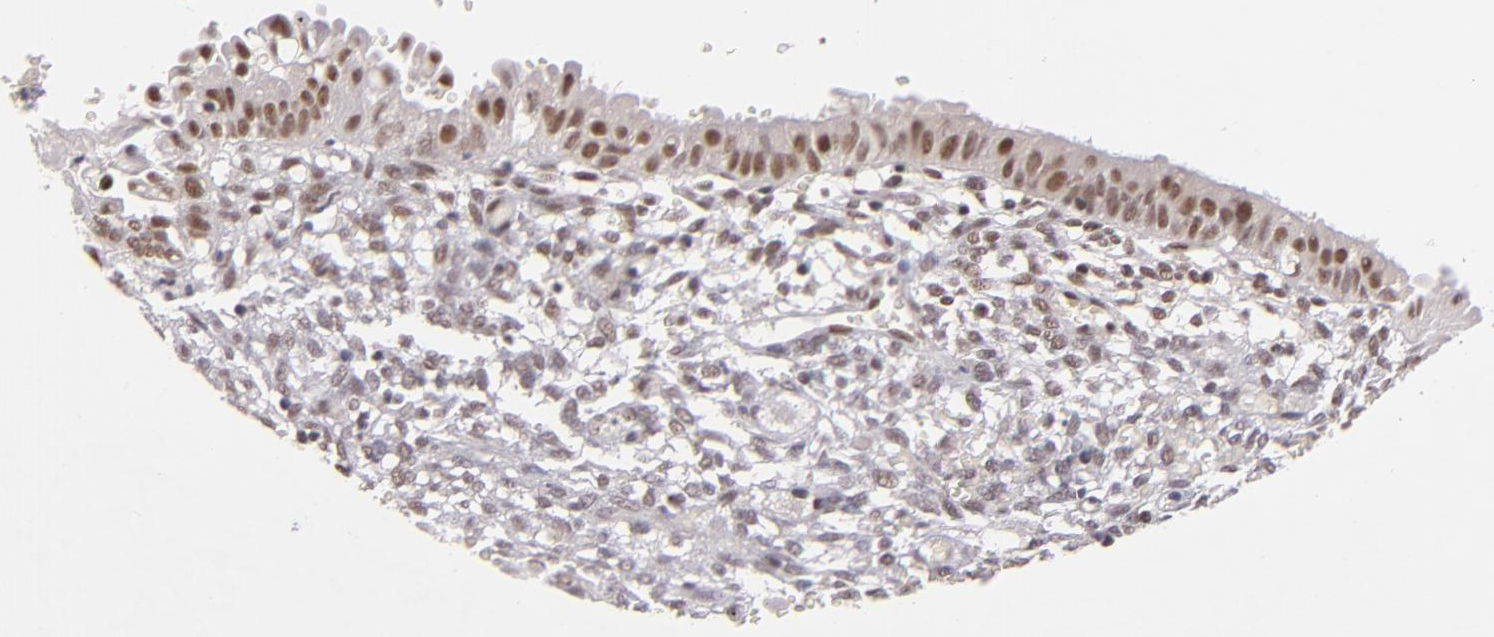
{"staining": {"intensity": "weak", "quantity": "25%-75%", "location": "nuclear"}, "tissue": "endometrium", "cell_type": "Cells in endometrial stroma", "image_type": "normal", "snomed": [{"axis": "morphology", "description": "Normal tissue, NOS"}, {"axis": "topography", "description": "Endometrium"}], "caption": "Protein positivity by immunohistochemistry reveals weak nuclear staining in about 25%-75% of cells in endometrial stroma in normal endometrium. The staining was performed using DAB (3,3'-diaminobenzidine), with brown indicating positive protein expression. Nuclei are stained blue with hematoxylin.", "gene": "INTS6", "patient": {"sex": "female", "age": 61}}